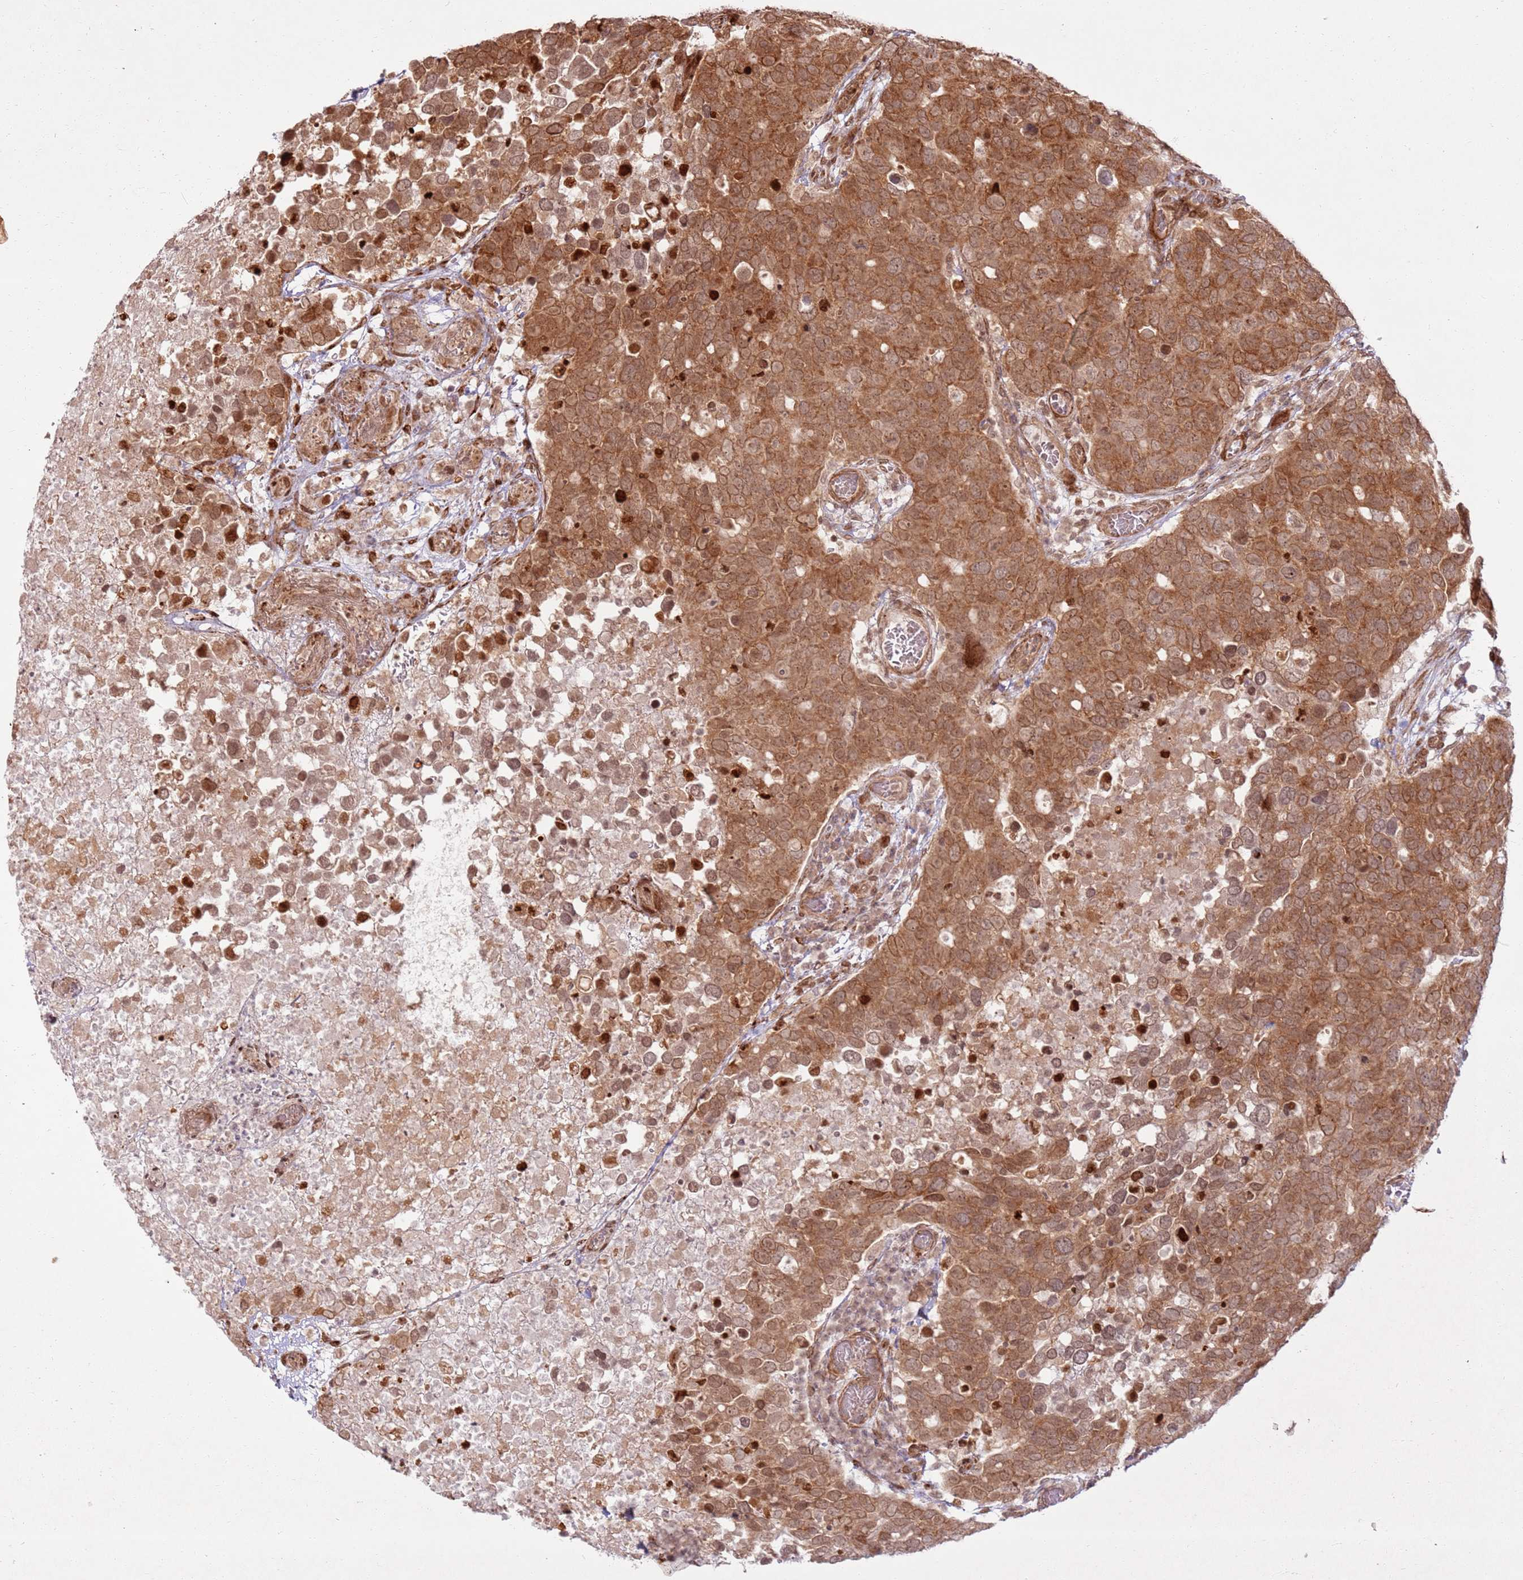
{"staining": {"intensity": "moderate", "quantity": ">75%", "location": "cytoplasmic/membranous,nuclear"}, "tissue": "breast cancer", "cell_type": "Tumor cells", "image_type": "cancer", "snomed": [{"axis": "morphology", "description": "Duct carcinoma"}, {"axis": "topography", "description": "Breast"}], "caption": "A medium amount of moderate cytoplasmic/membranous and nuclear expression is identified in about >75% of tumor cells in breast cancer (intraductal carcinoma) tissue.", "gene": "KLHL36", "patient": {"sex": "female", "age": 83}}